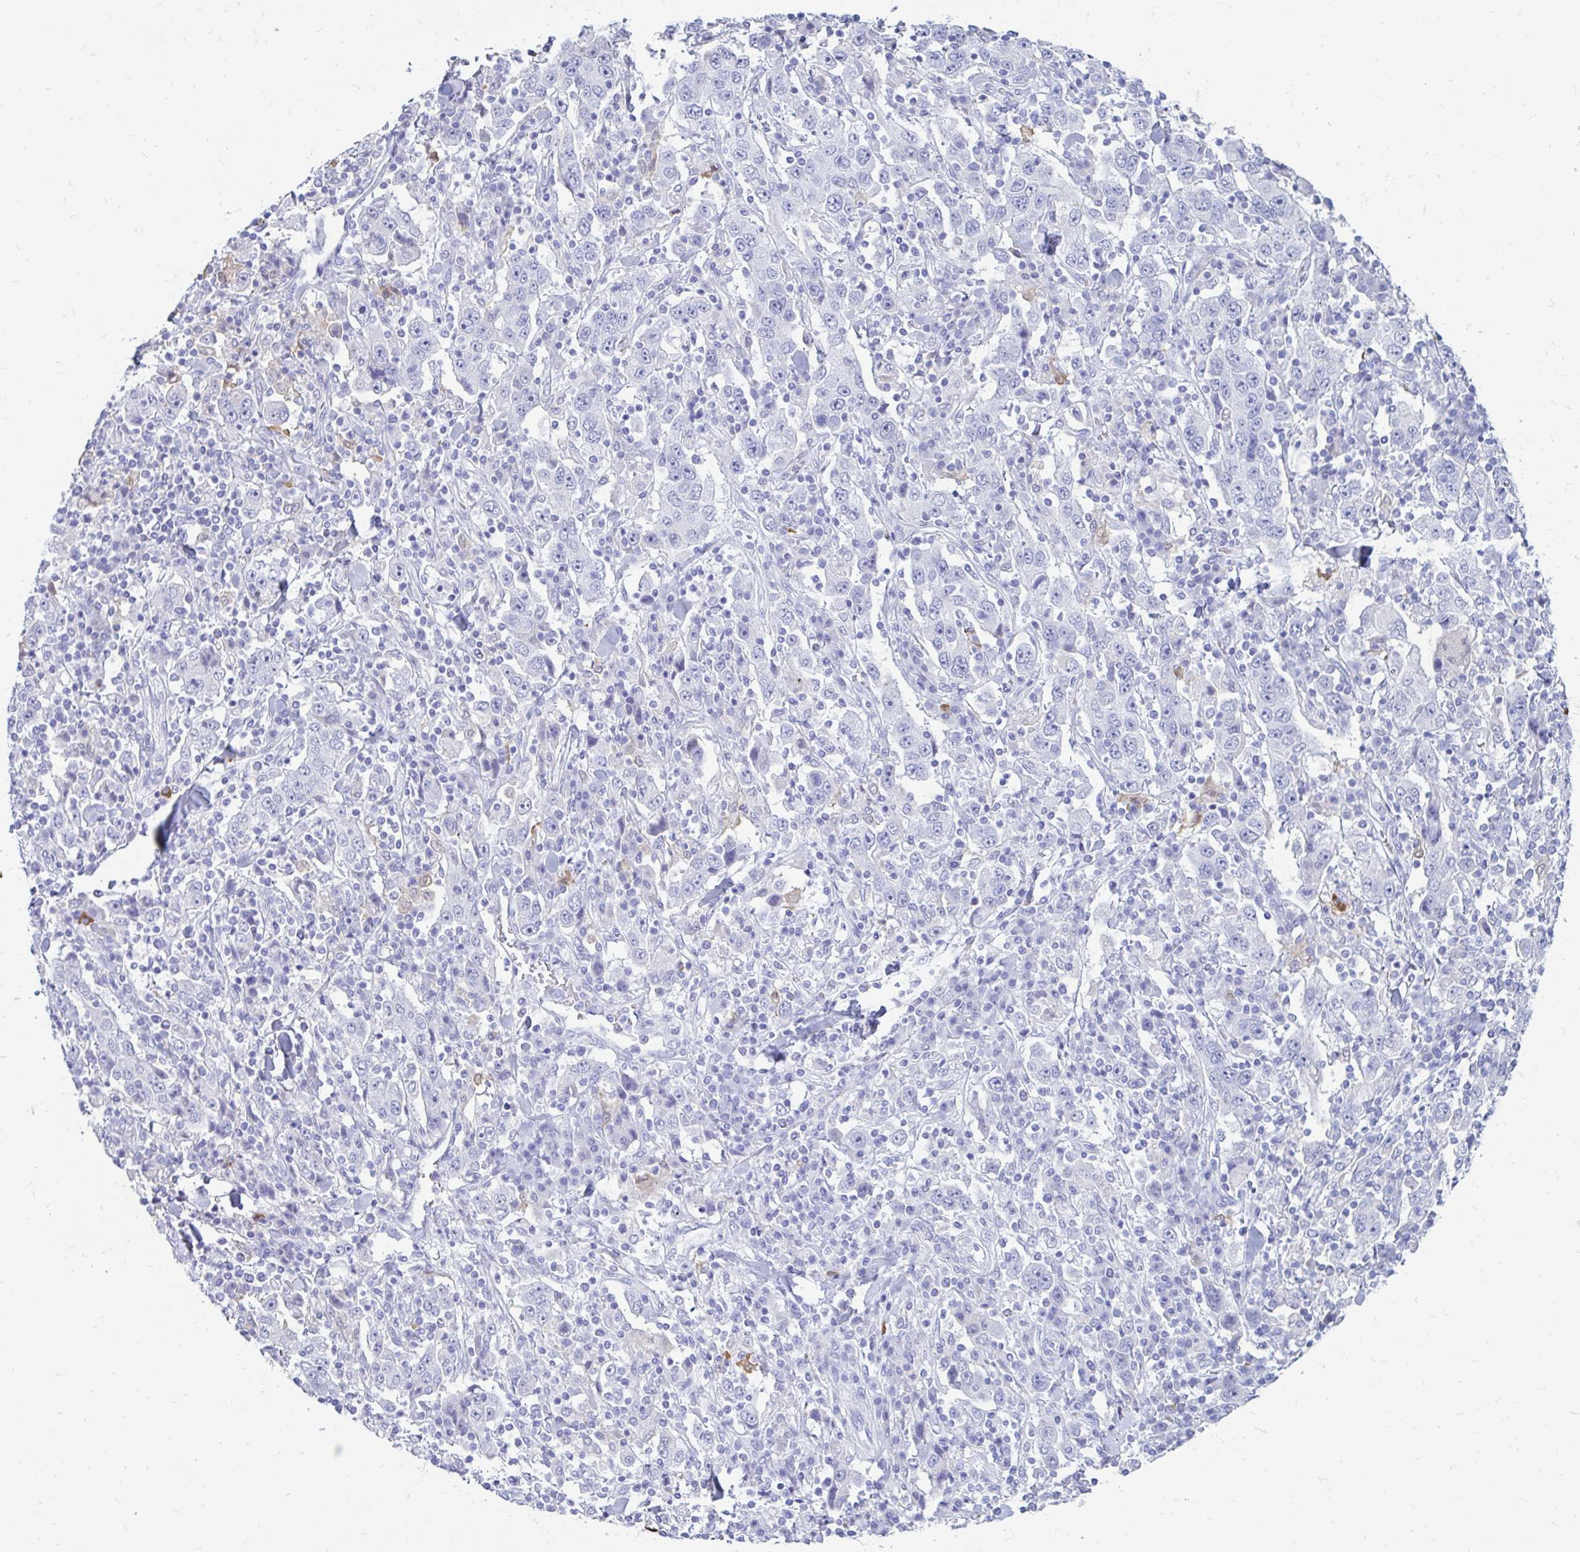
{"staining": {"intensity": "negative", "quantity": "none", "location": "none"}, "tissue": "stomach cancer", "cell_type": "Tumor cells", "image_type": "cancer", "snomed": [{"axis": "morphology", "description": "Normal tissue, NOS"}, {"axis": "morphology", "description": "Adenocarcinoma, NOS"}, {"axis": "topography", "description": "Stomach, upper"}, {"axis": "topography", "description": "Stomach"}], "caption": "Tumor cells are negative for brown protein staining in stomach cancer (adenocarcinoma).", "gene": "IGSF5", "patient": {"sex": "male", "age": 59}}